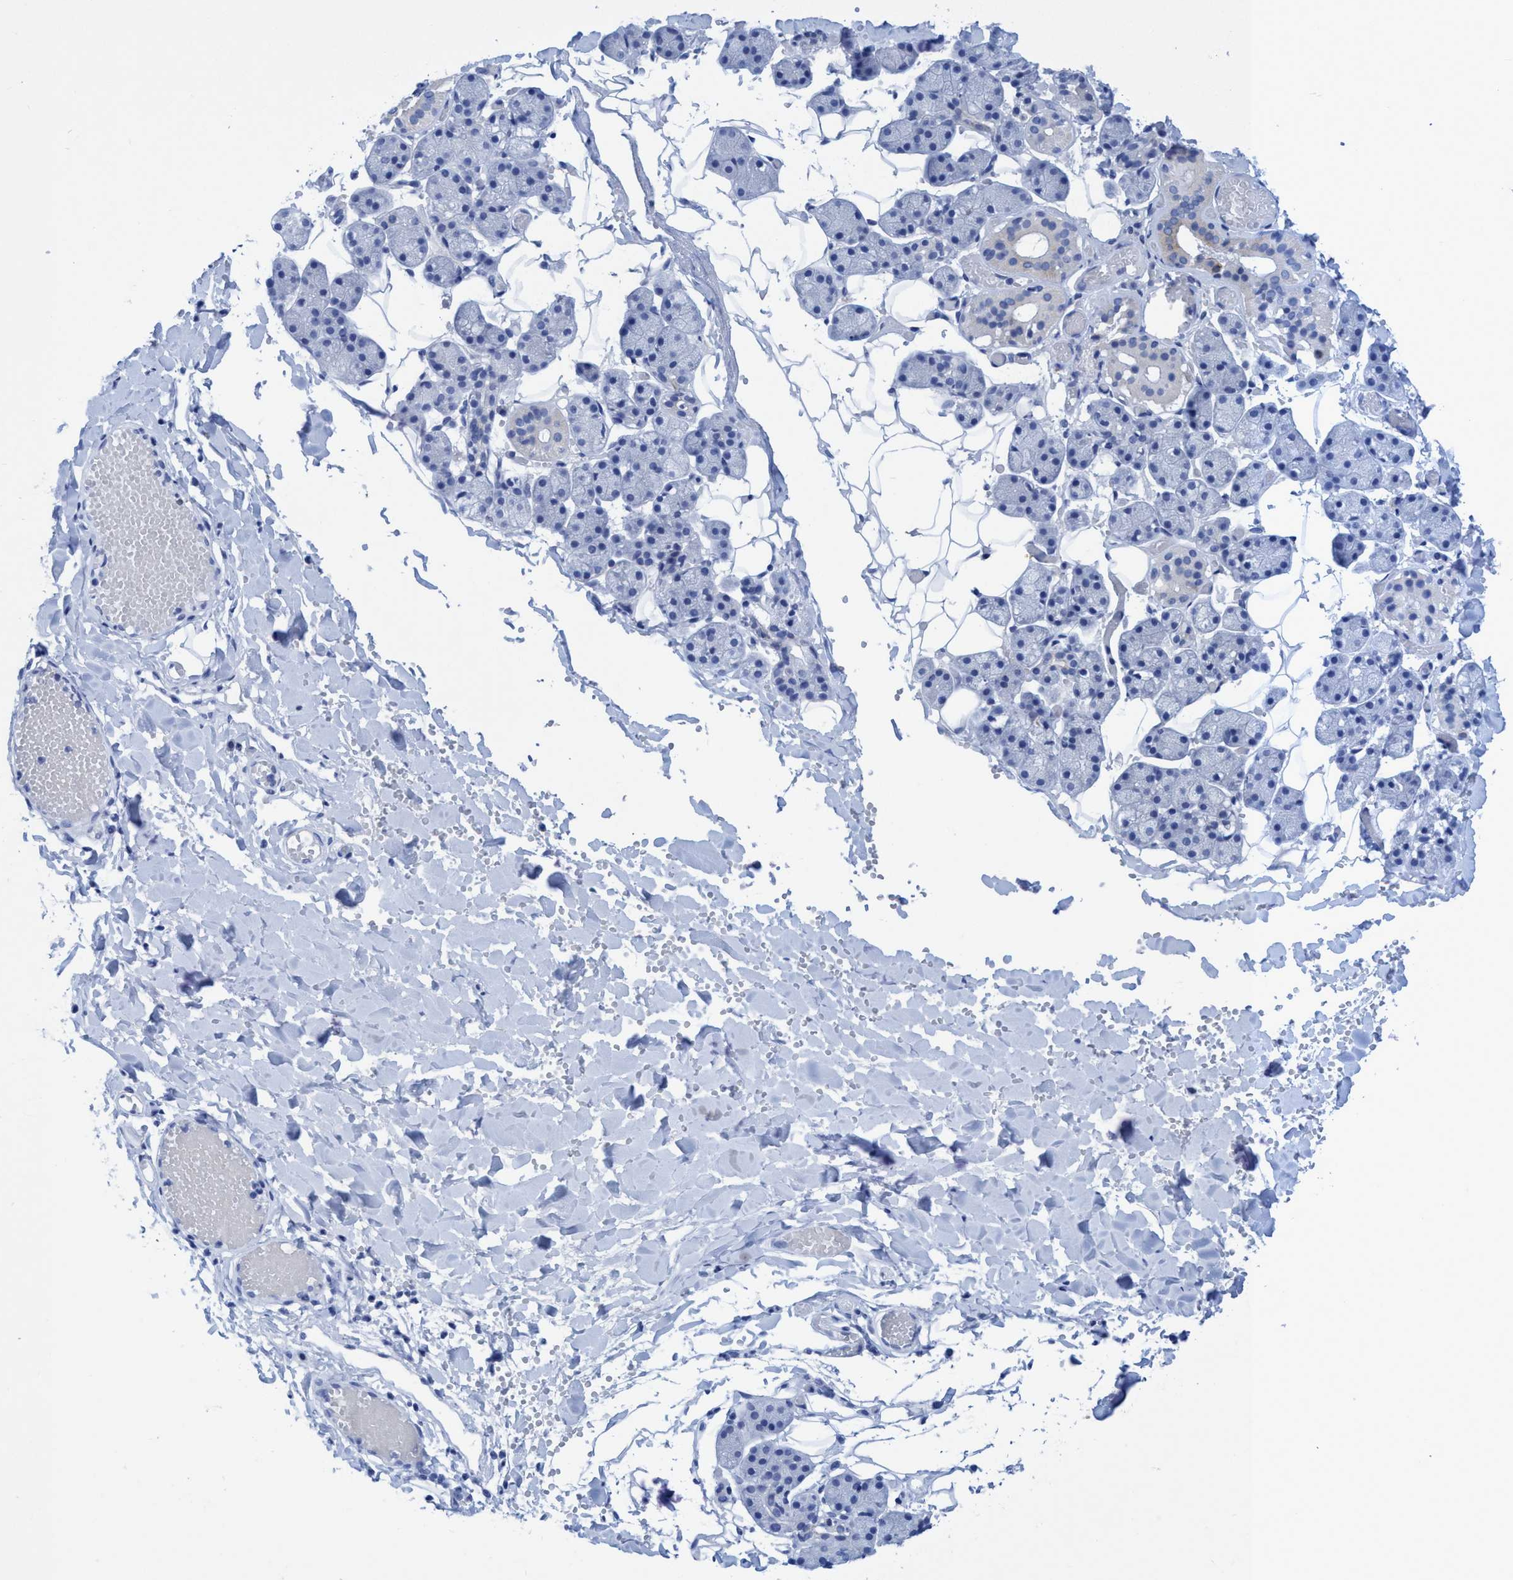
{"staining": {"intensity": "negative", "quantity": "none", "location": "none"}, "tissue": "salivary gland", "cell_type": "Glandular cells", "image_type": "normal", "snomed": [{"axis": "morphology", "description": "Normal tissue, NOS"}, {"axis": "topography", "description": "Salivary gland"}], "caption": "A high-resolution image shows IHC staining of benign salivary gland, which demonstrates no significant staining in glandular cells. (Brightfield microscopy of DAB immunohistochemistry (IHC) at high magnification).", "gene": "PLPPR1", "patient": {"sex": "female", "age": 33}}